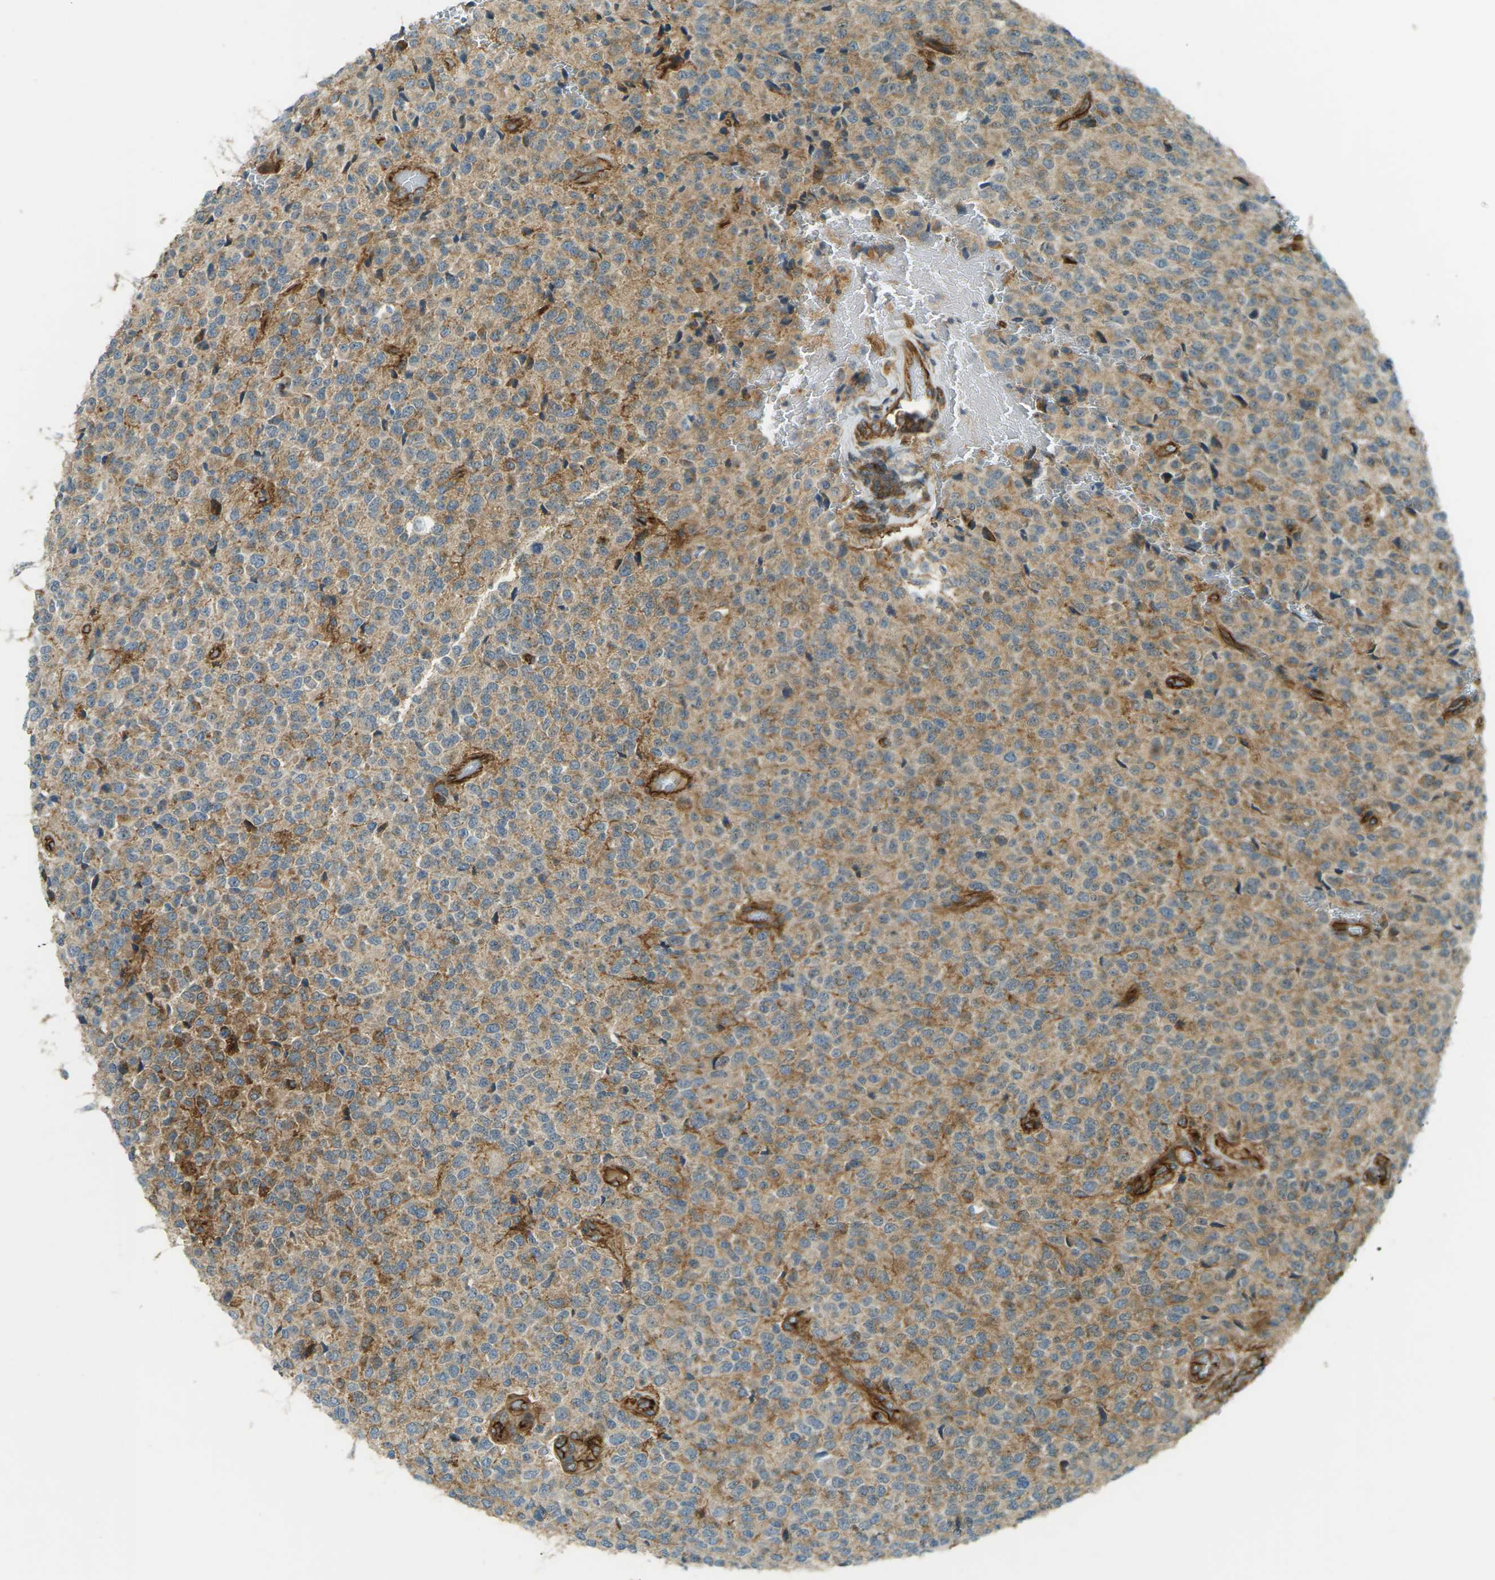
{"staining": {"intensity": "weak", "quantity": ">75%", "location": "cytoplasmic/membranous"}, "tissue": "glioma", "cell_type": "Tumor cells", "image_type": "cancer", "snomed": [{"axis": "morphology", "description": "Glioma, malignant, High grade"}, {"axis": "topography", "description": "pancreas cauda"}], "caption": "Tumor cells reveal low levels of weak cytoplasmic/membranous expression in about >75% of cells in malignant glioma (high-grade).", "gene": "S1PR1", "patient": {"sex": "male", "age": 60}}